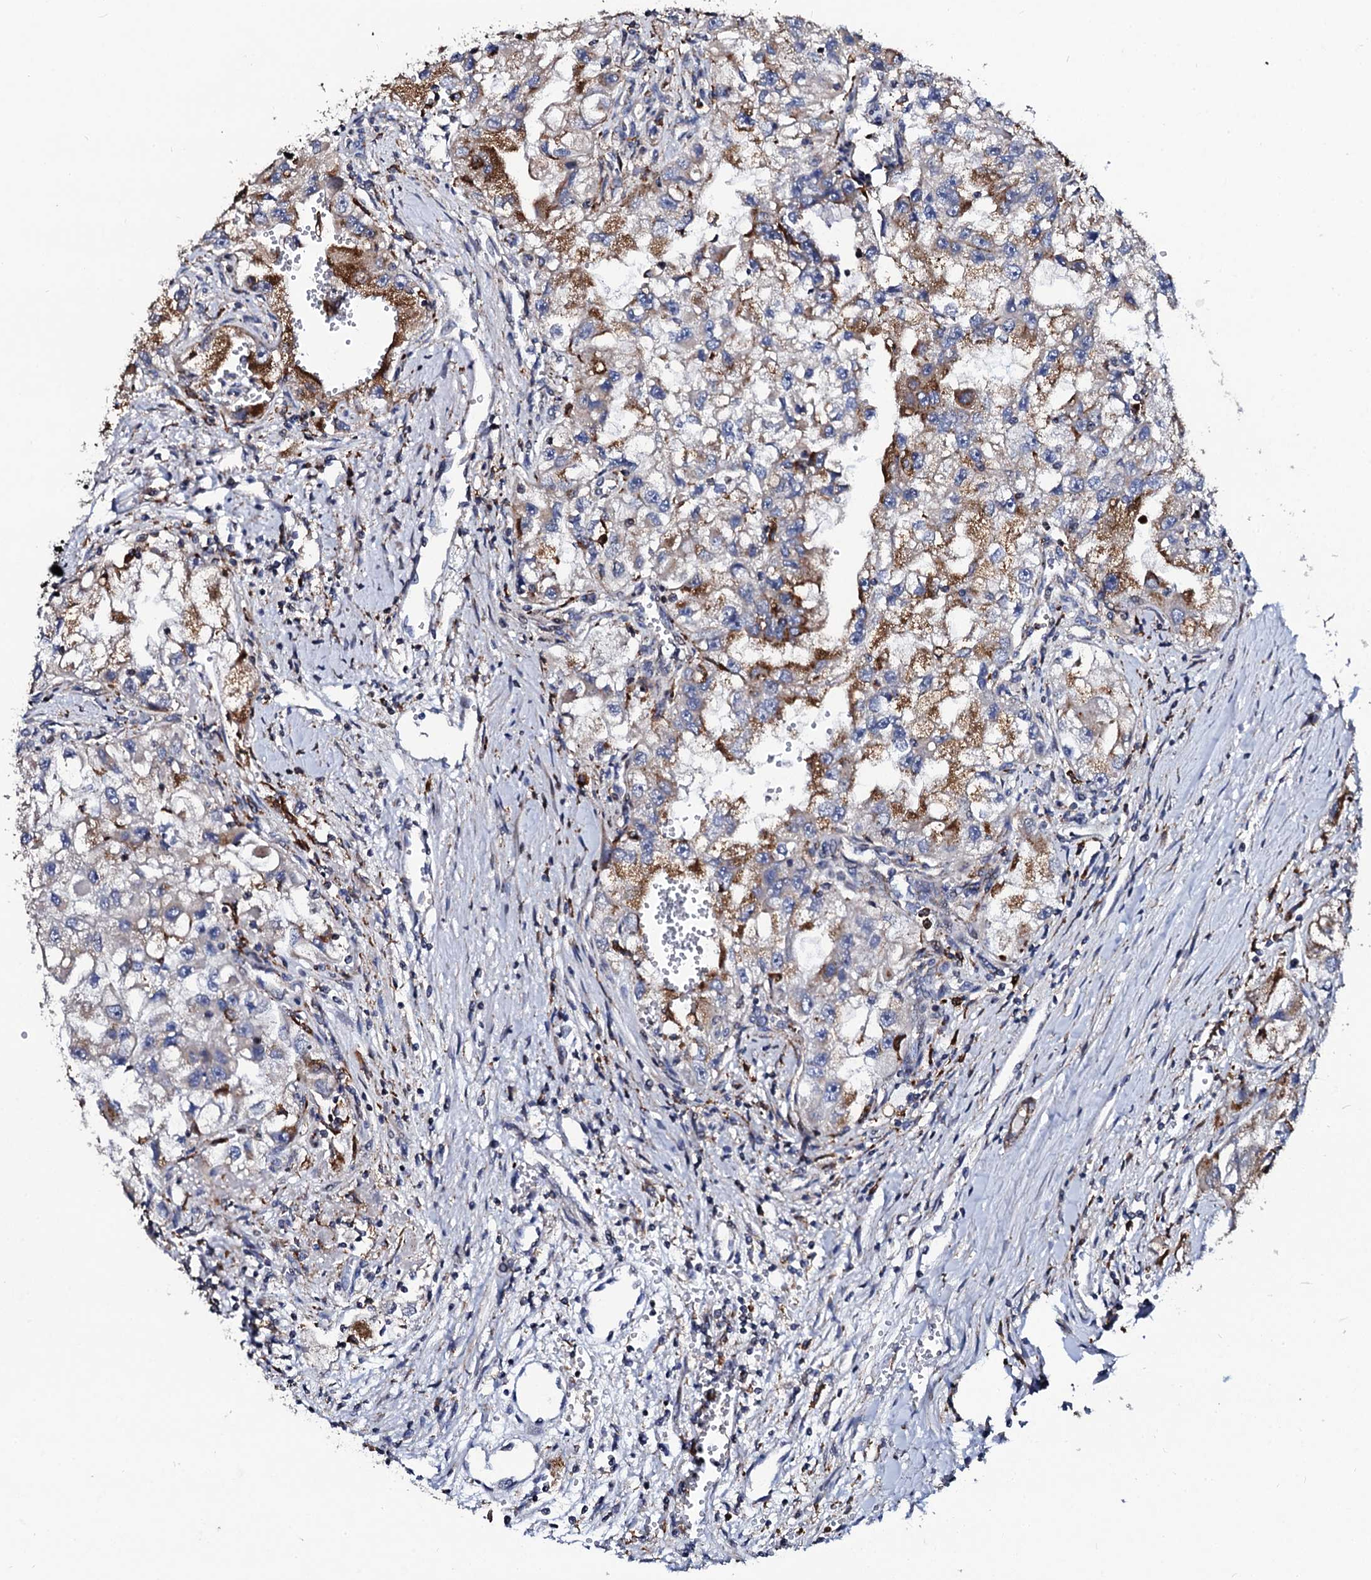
{"staining": {"intensity": "strong", "quantity": "25%-75%", "location": "cytoplasmic/membranous"}, "tissue": "renal cancer", "cell_type": "Tumor cells", "image_type": "cancer", "snomed": [{"axis": "morphology", "description": "Adenocarcinoma, NOS"}, {"axis": "topography", "description": "Kidney"}], "caption": "Renal cancer (adenocarcinoma) stained for a protein shows strong cytoplasmic/membranous positivity in tumor cells.", "gene": "TCIRG1", "patient": {"sex": "male", "age": 63}}